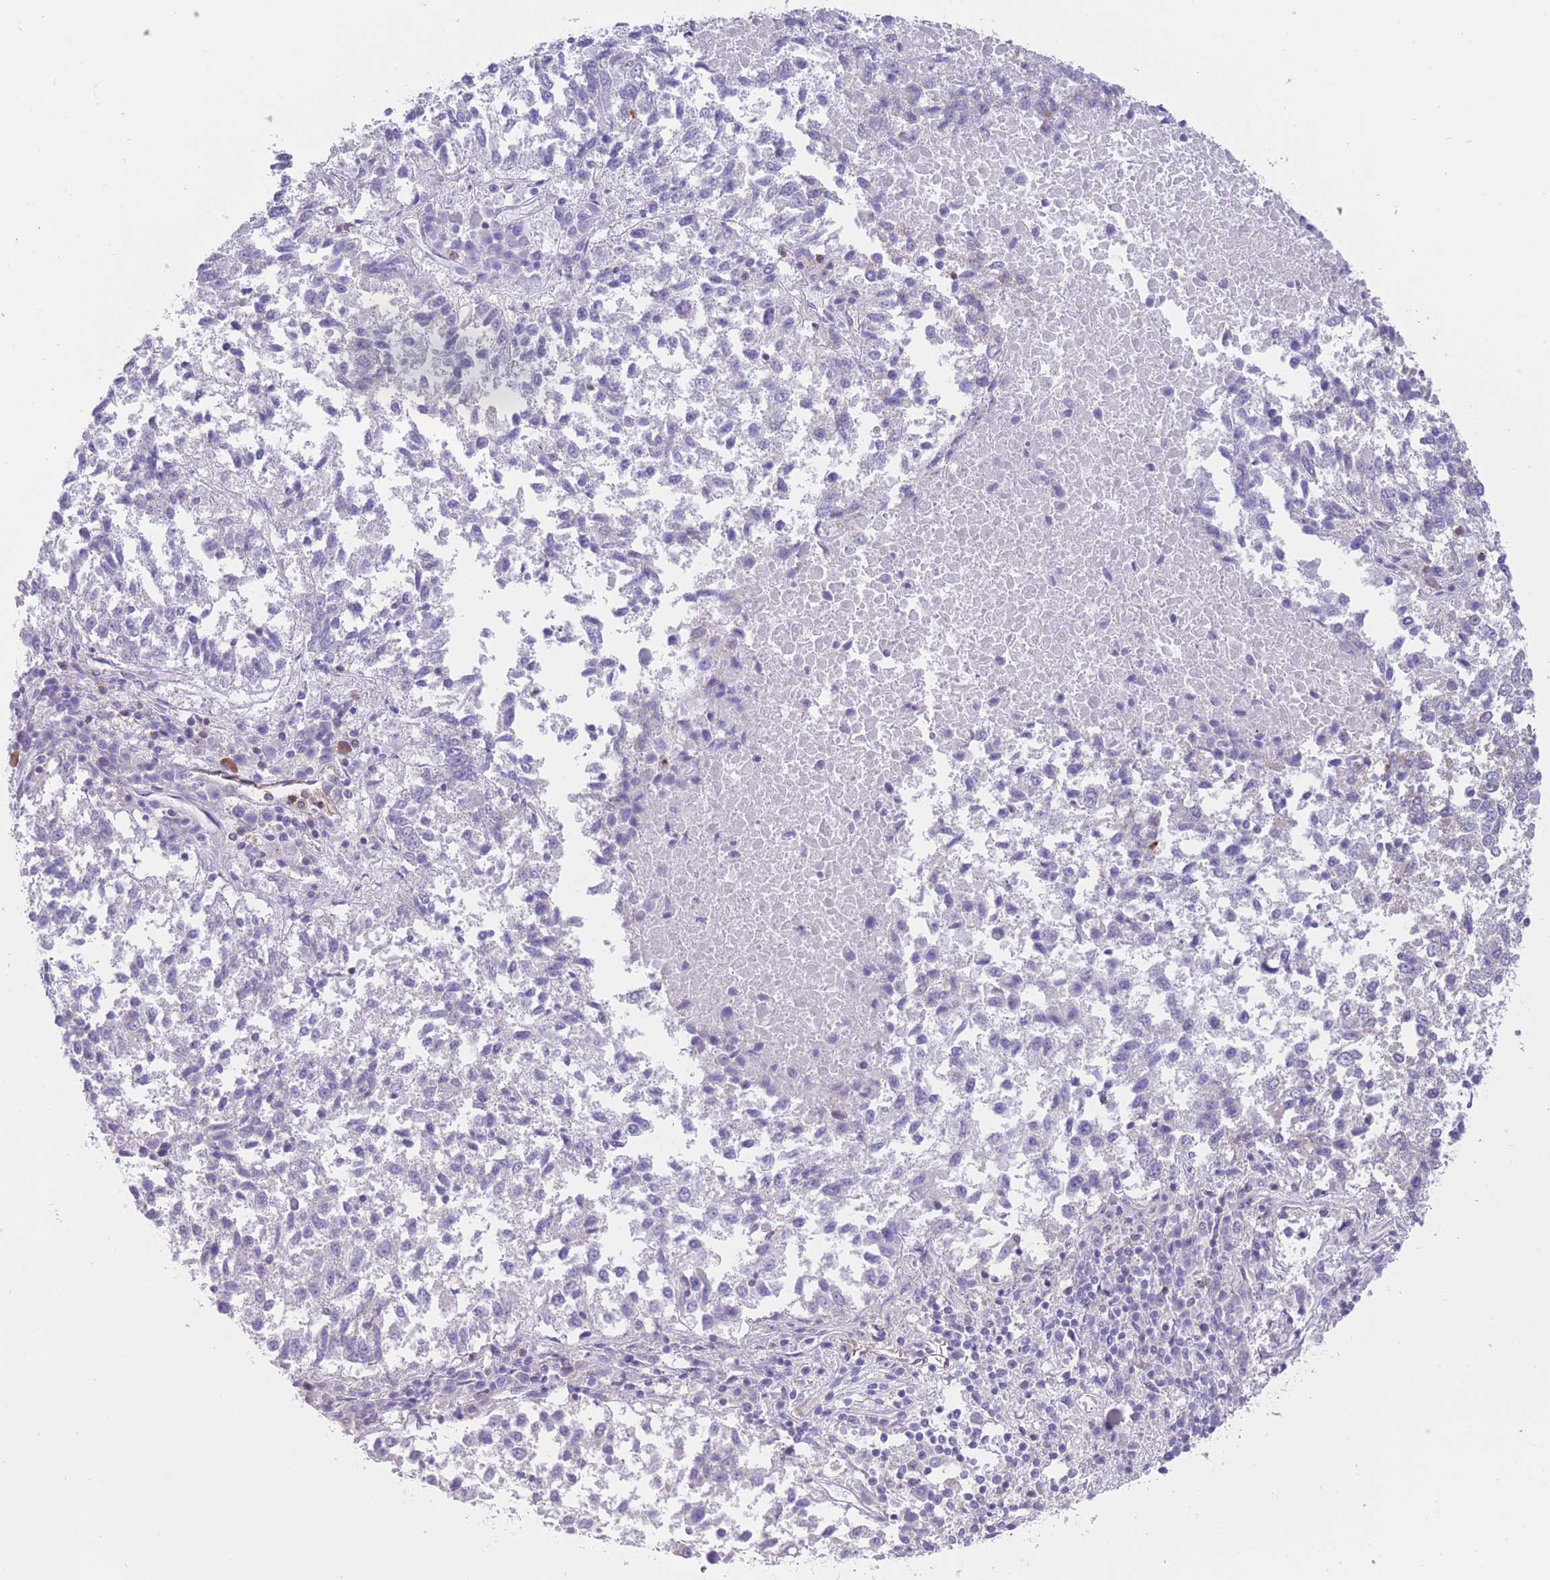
{"staining": {"intensity": "negative", "quantity": "none", "location": "none"}, "tissue": "lung cancer", "cell_type": "Tumor cells", "image_type": "cancer", "snomed": [{"axis": "morphology", "description": "Squamous cell carcinoma, NOS"}, {"axis": "topography", "description": "Lung"}], "caption": "The photomicrograph reveals no staining of tumor cells in squamous cell carcinoma (lung).", "gene": "LDB3", "patient": {"sex": "male", "age": 73}}